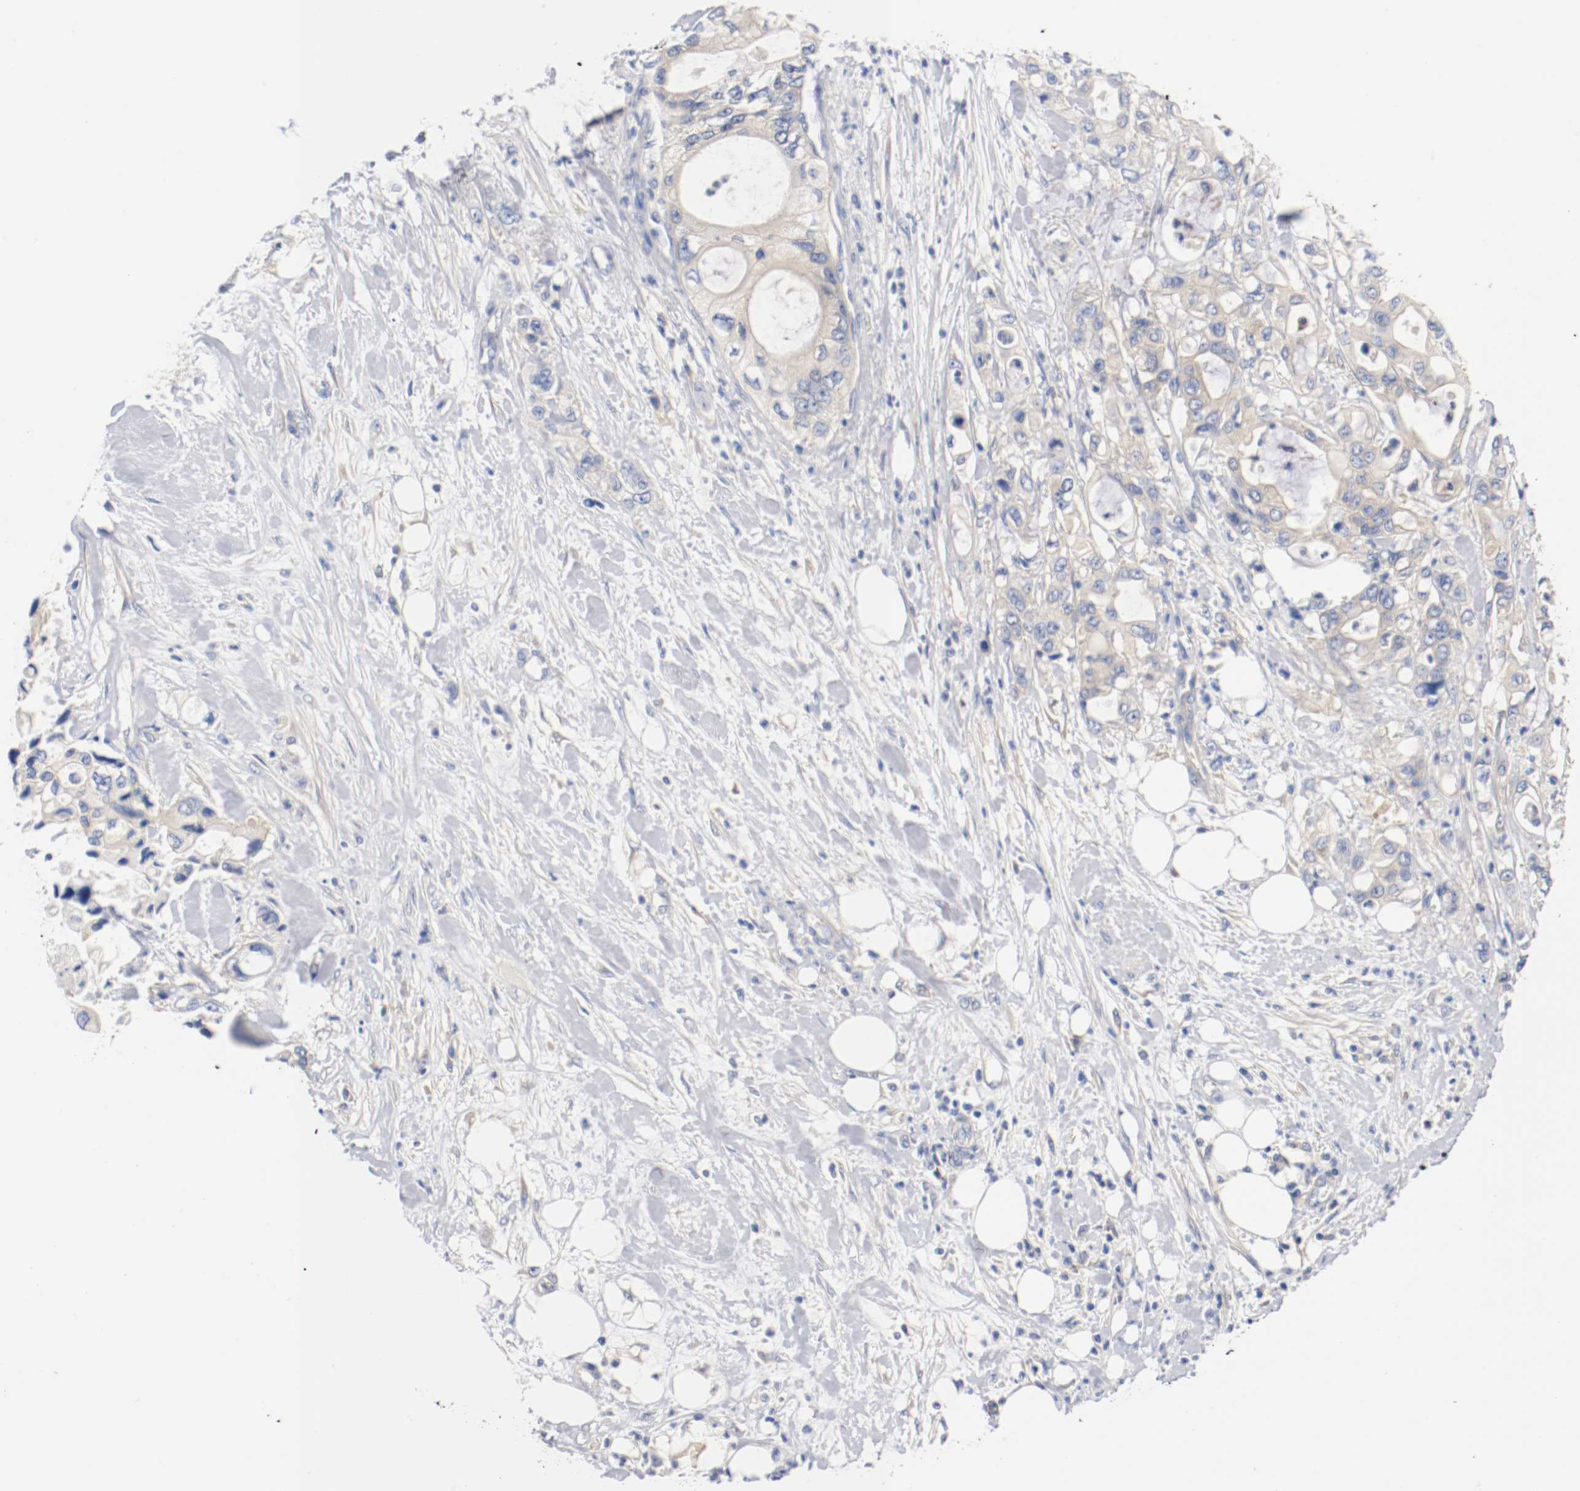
{"staining": {"intensity": "weak", "quantity": "<25%", "location": "cytoplasmic/membranous"}, "tissue": "pancreatic cancer", "cell_type": "Tumor cells", "image_type": "cancer", "snomed": [{"axis": "morphology", "description": "Adenocarcinoma, NOS"}, {"axis": "topography", "description": "Pancreas"}], "caption": "Immunohistochemistry micrograph of neoplastic tissue: pancreatic adenocarcinoma stained with DAB reveals no significant protein expression in tumor cells. (DAB (3,3'-diaminobenzidine) immunohistochemistry (IHC), high magnification).", "gene": "HGS", "patient": {"sex": "male", "age": 70}}